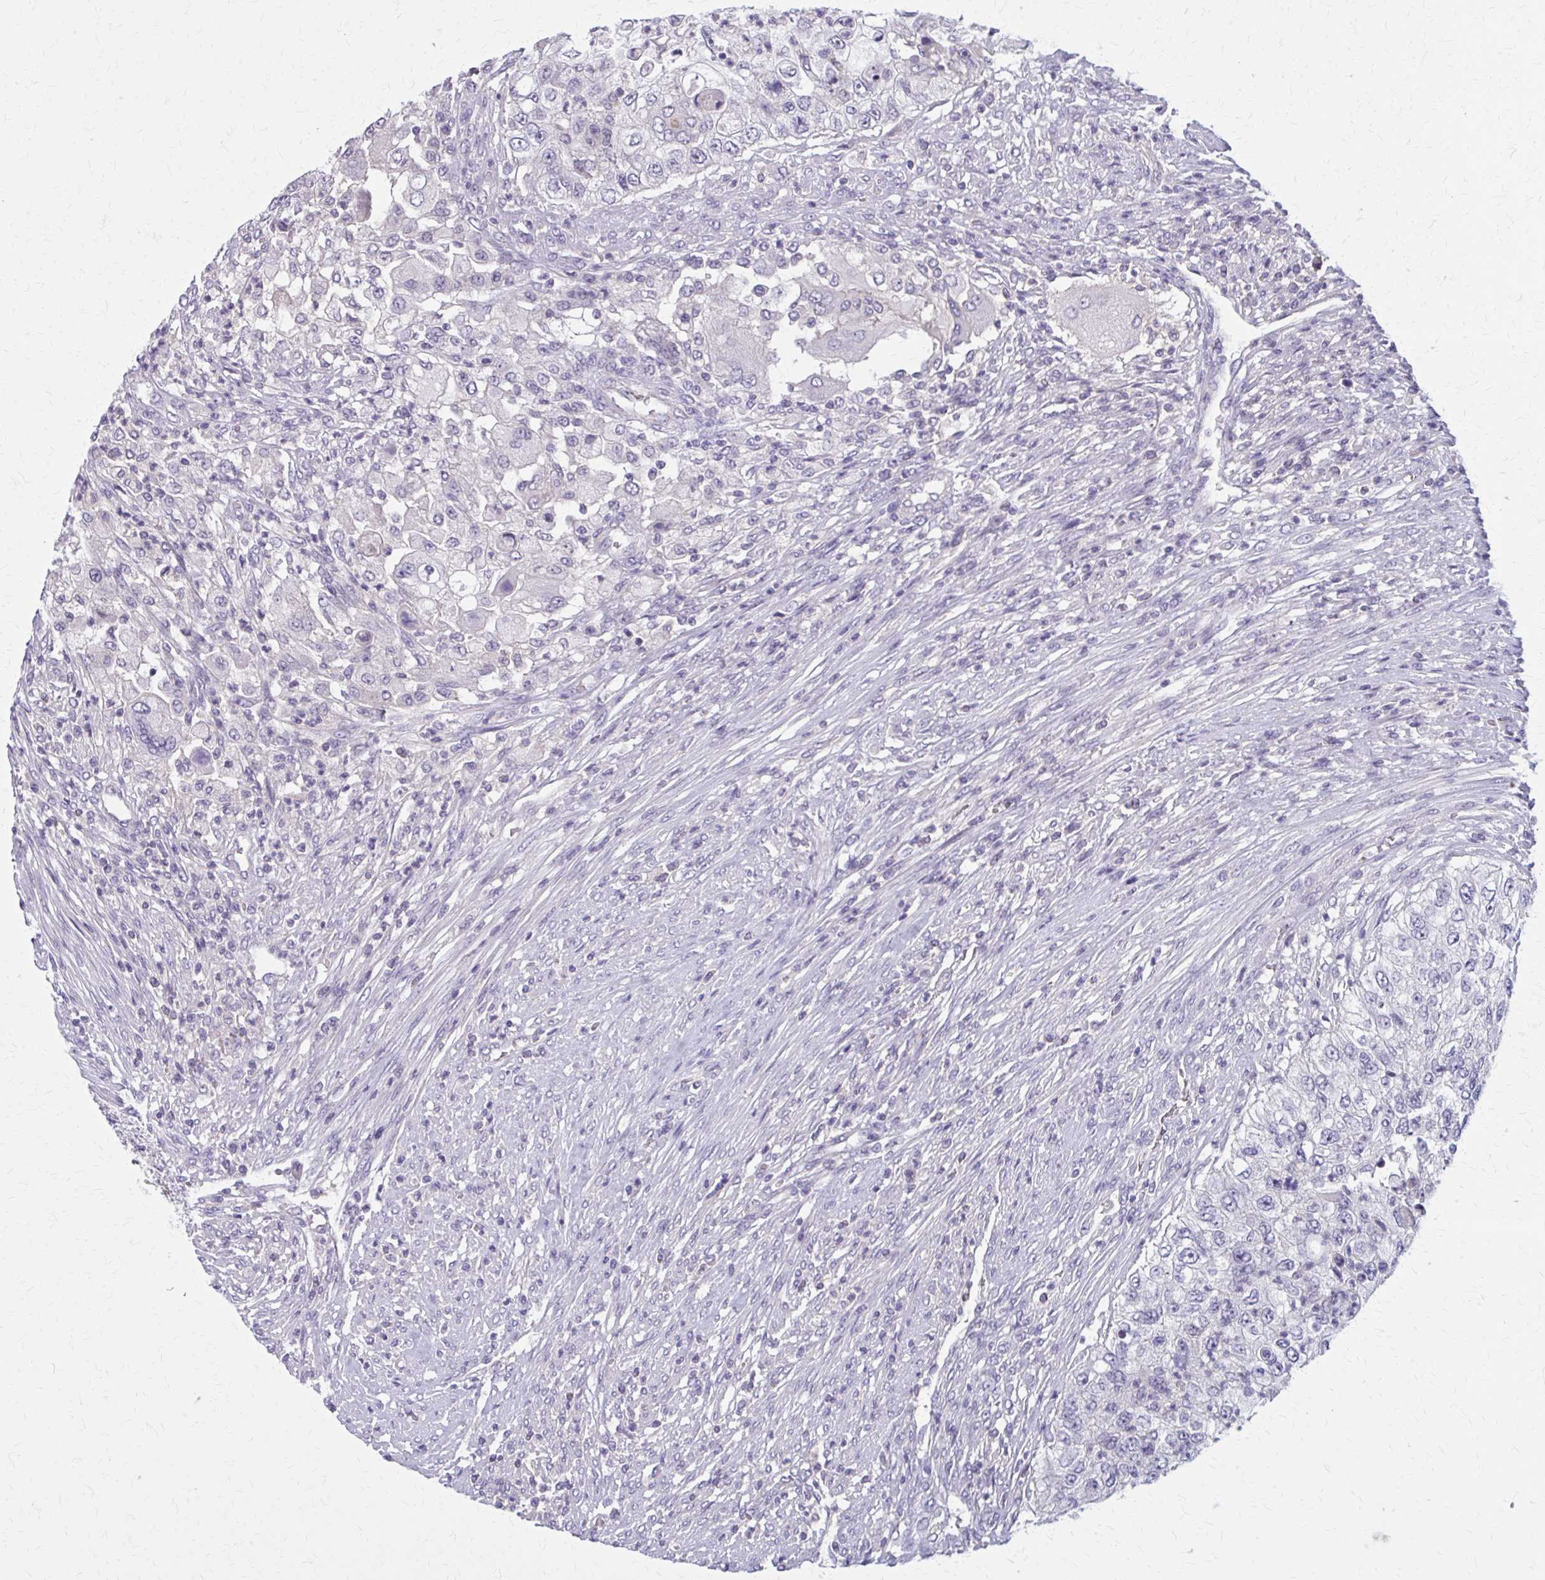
{"staining": {"intensity": "negative", "quantity": "none", "location": "none"}, "tissue": "urothelial cancer", "cell_type": "Tumor cells", "image_type": "cancer", "snomed": [{"axis": "morphology", "description": "Urothelial carcinoma, High grade"}, {"axis": "topography", "description": "Urinary bladder"}], "caption": "Immunohistochemistry (IHC) micrograph of human urothelial carcinoma (high-grade) stained for a protein (brown), which displays no expression in tumor cells. (DAB (3,3'-diaminobenzidine) IHC, high magnification).", "gene": "OR4A47", "patient": {"sex": "female", "age": 60}}